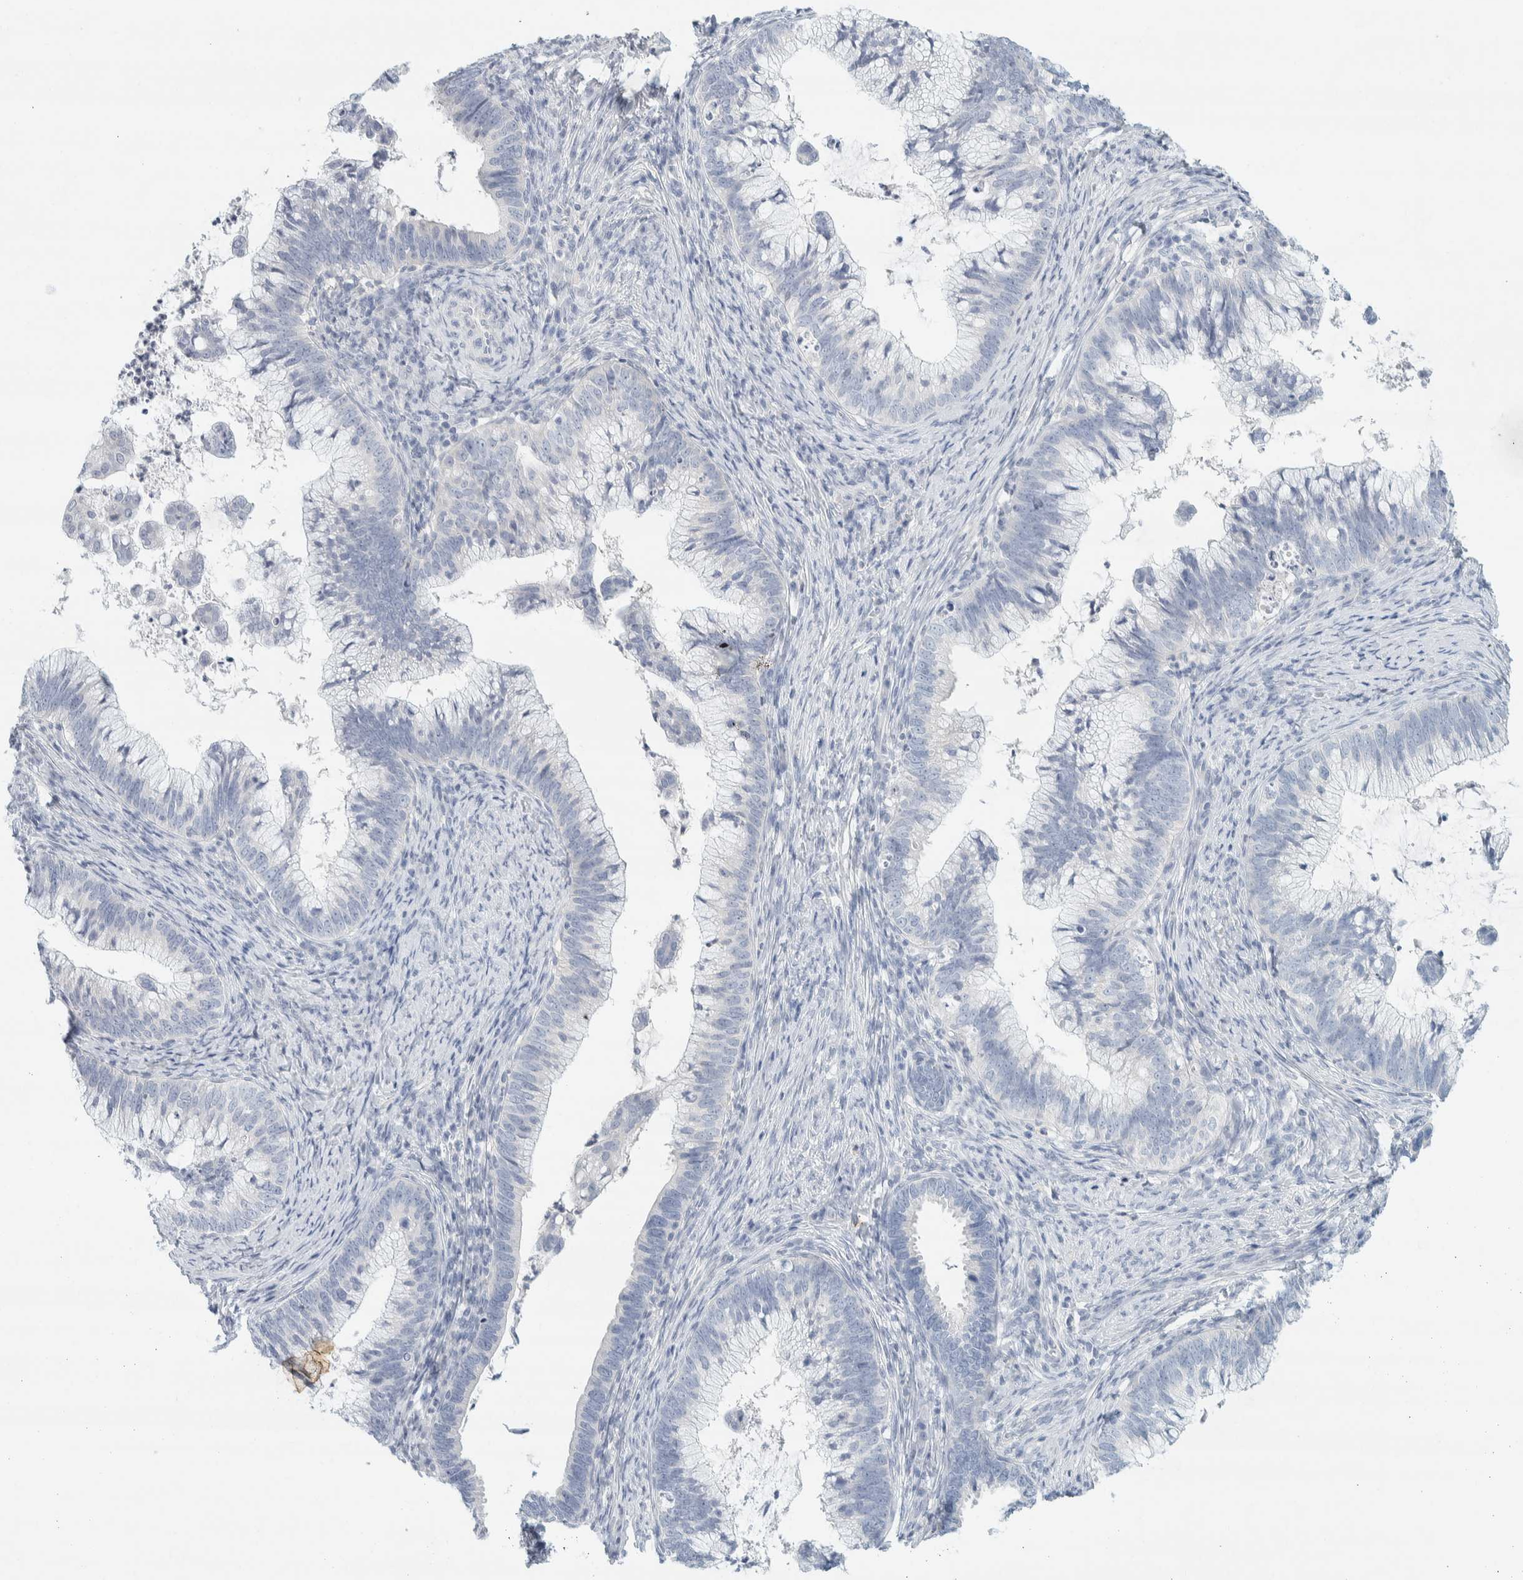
{"staining": {"intensity": "negative", "quantity": "none", "location": "none"}, "tissue": "cervical cancer", "cell_type": "Tumor cells", "image_type": "cancer", "snomed": [{"axis": "morphology", "description": "Adenocarcinoma, NOS"}, {"axis": "topography", "description": "Cervix"}], "caption": "A histopathology image of human cervical adenocarcinoma is negative for staining in tumor cells.", "gene": "ALOX12B", "patient": {"sex": "female", "age": 36}}